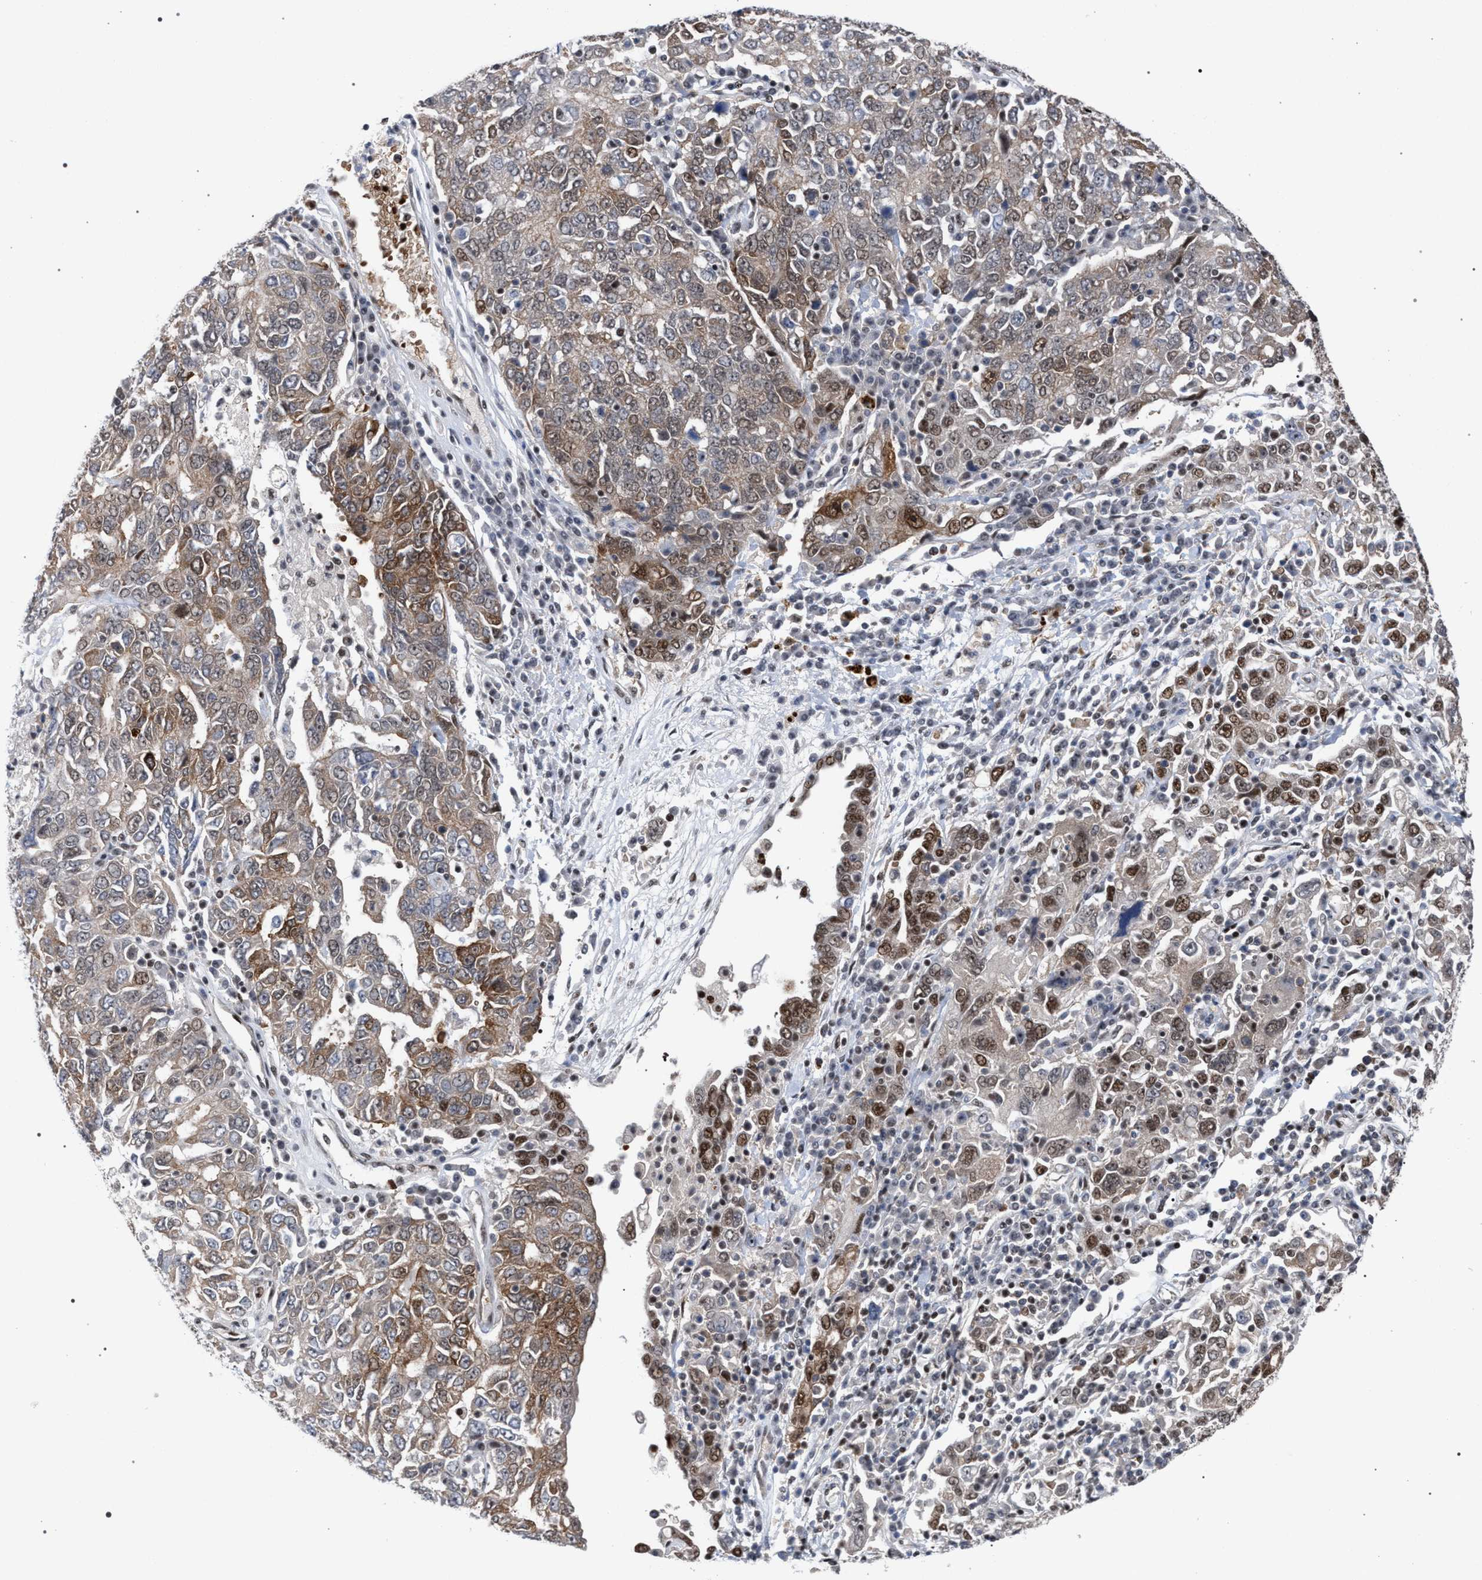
{"staining": {"intensity": "moderate", "quantity": ">75%", "location": "cytoplasmic/membranous,nuclear"}, "tissue": "ovarian cancer", "cell_type": "Tumor cells", "image_type": "cancer", "snomed": [{"axis": "morphology", "description": "Carcinoma, endometroid"}, {"axis": "topography", "description": "Ovary"}], "caption": "Ovarian cancer (endometroid carcinoma) was stained to show a protein in brown. There is medium levels of moderate cytoplasmic/membranous and nuclear staining in about >75% of tumor cells.", "gene": "SCAF4", "patient": {"sex": "female", "age": 62}}